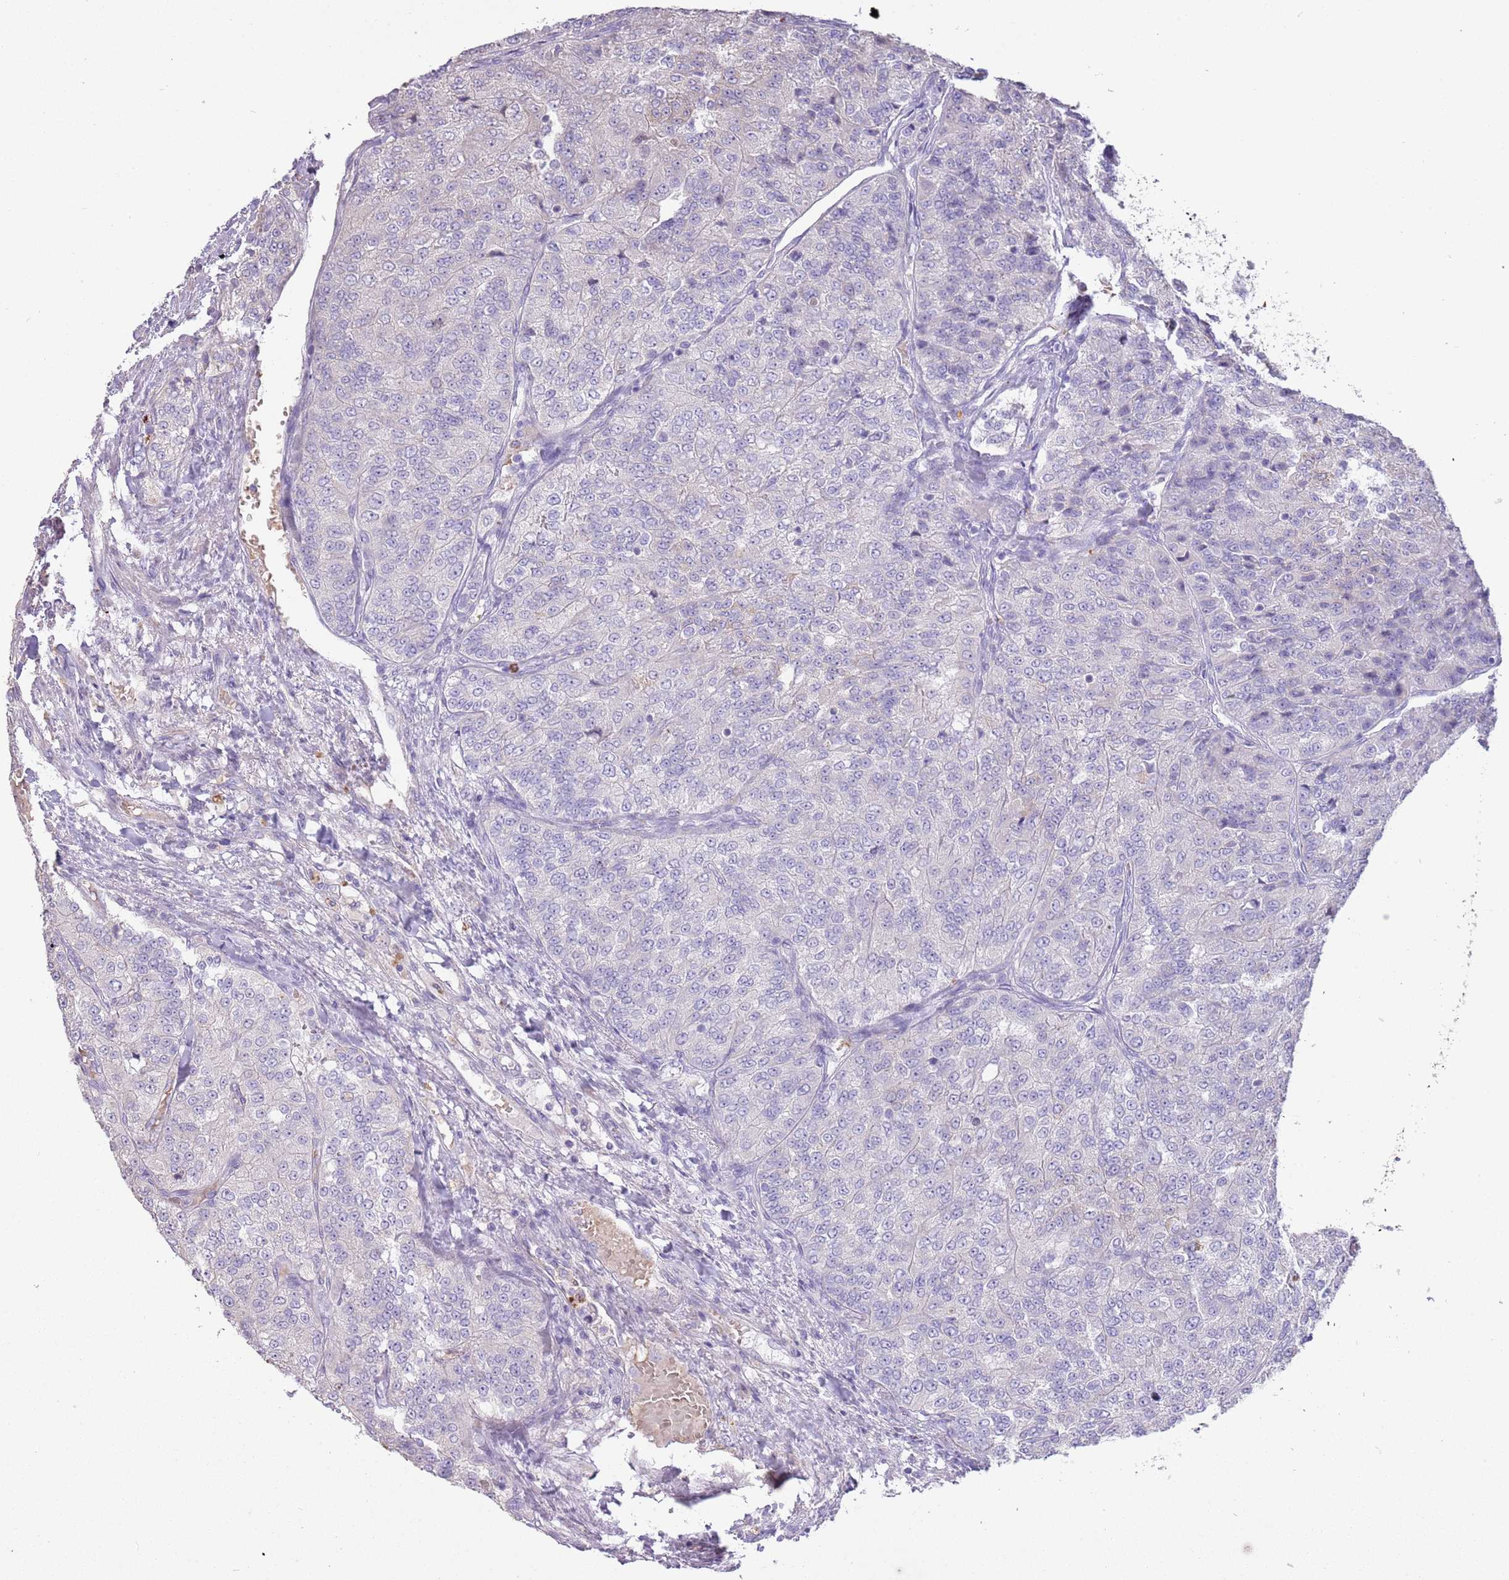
{"staining": {"intensity": "negative", "quantity": "none", "location": "none"}, "tissue": "renal cancer", "cell_type": "Tumor cells", "image_type": "cancer", "snomed": [{"axis": "morphology", "description": "Adenocarcinoma, NOS"}, {"axis": "topography", "description": "Kidney"}], "caption": "This is an immunohistochemistry (IHC) image of adenocarcinoma (renal). There is no staining in tumor cells.", "gene": "P2RY13", "patient": {"sex": "female", "age": 63}}